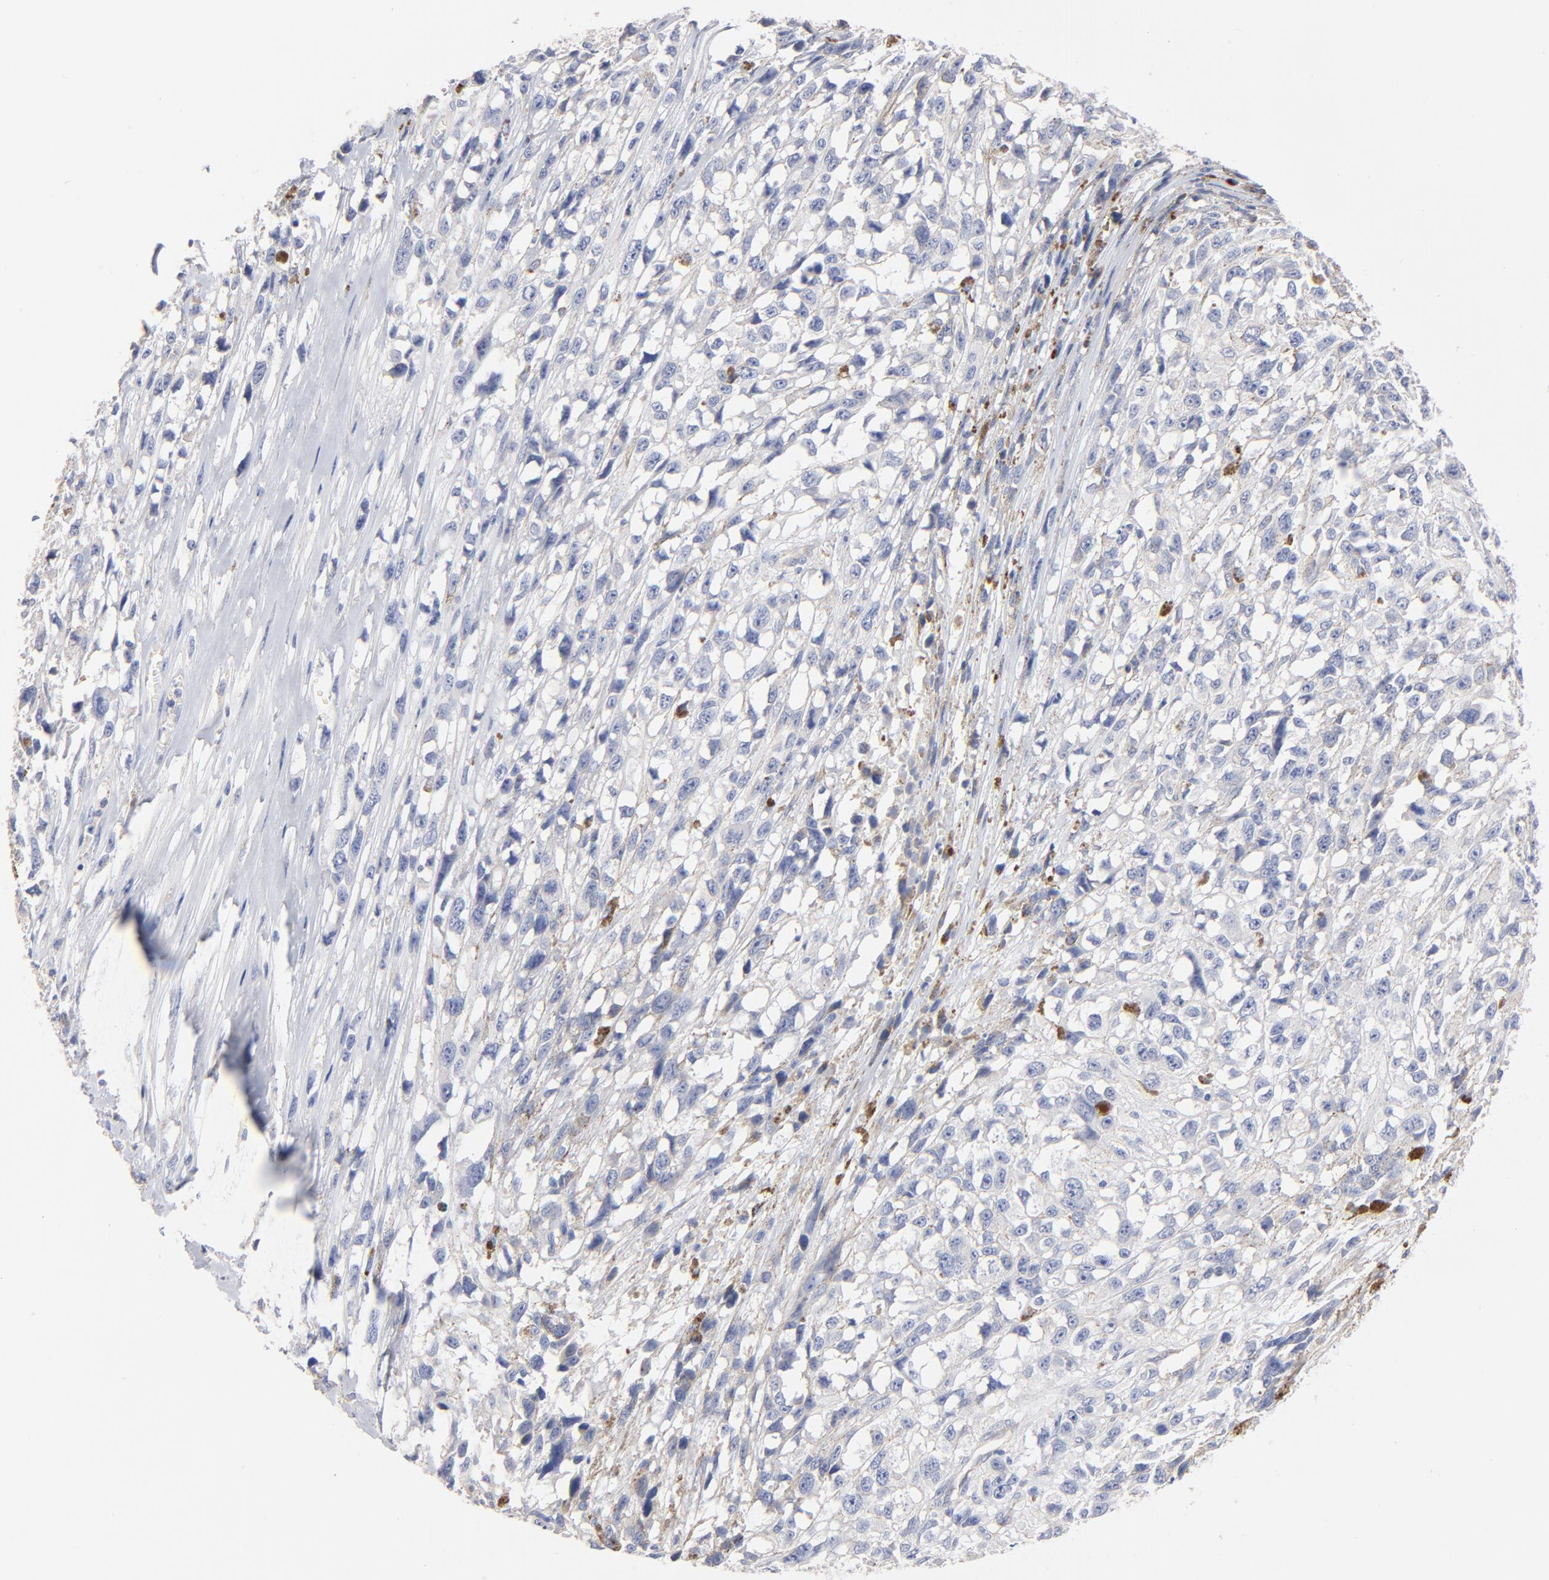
{"staining": {"intensity": "negative", "quantity": "none", "location": "none"}, "tissue": "melanoma", "cell_type": "Tumor cells", "image_type": "cancer", "snomed": [{"axis": "morphology", "description": "Malignant melanoma, Metastatic site"}, {"axis": "topography", "description": "Lymph node"}], "caption": "A high-resolution image shows IHC staining of melanoma, which displays no significant expression in tumor cells. The staining is performed using DAB (3,3'-diaminobenzidine) brown chromogen with nuclei counter-stained in using hematoxylin.", "gene": "ITGA8", "patient": {"sex": "male", "age": 59}}